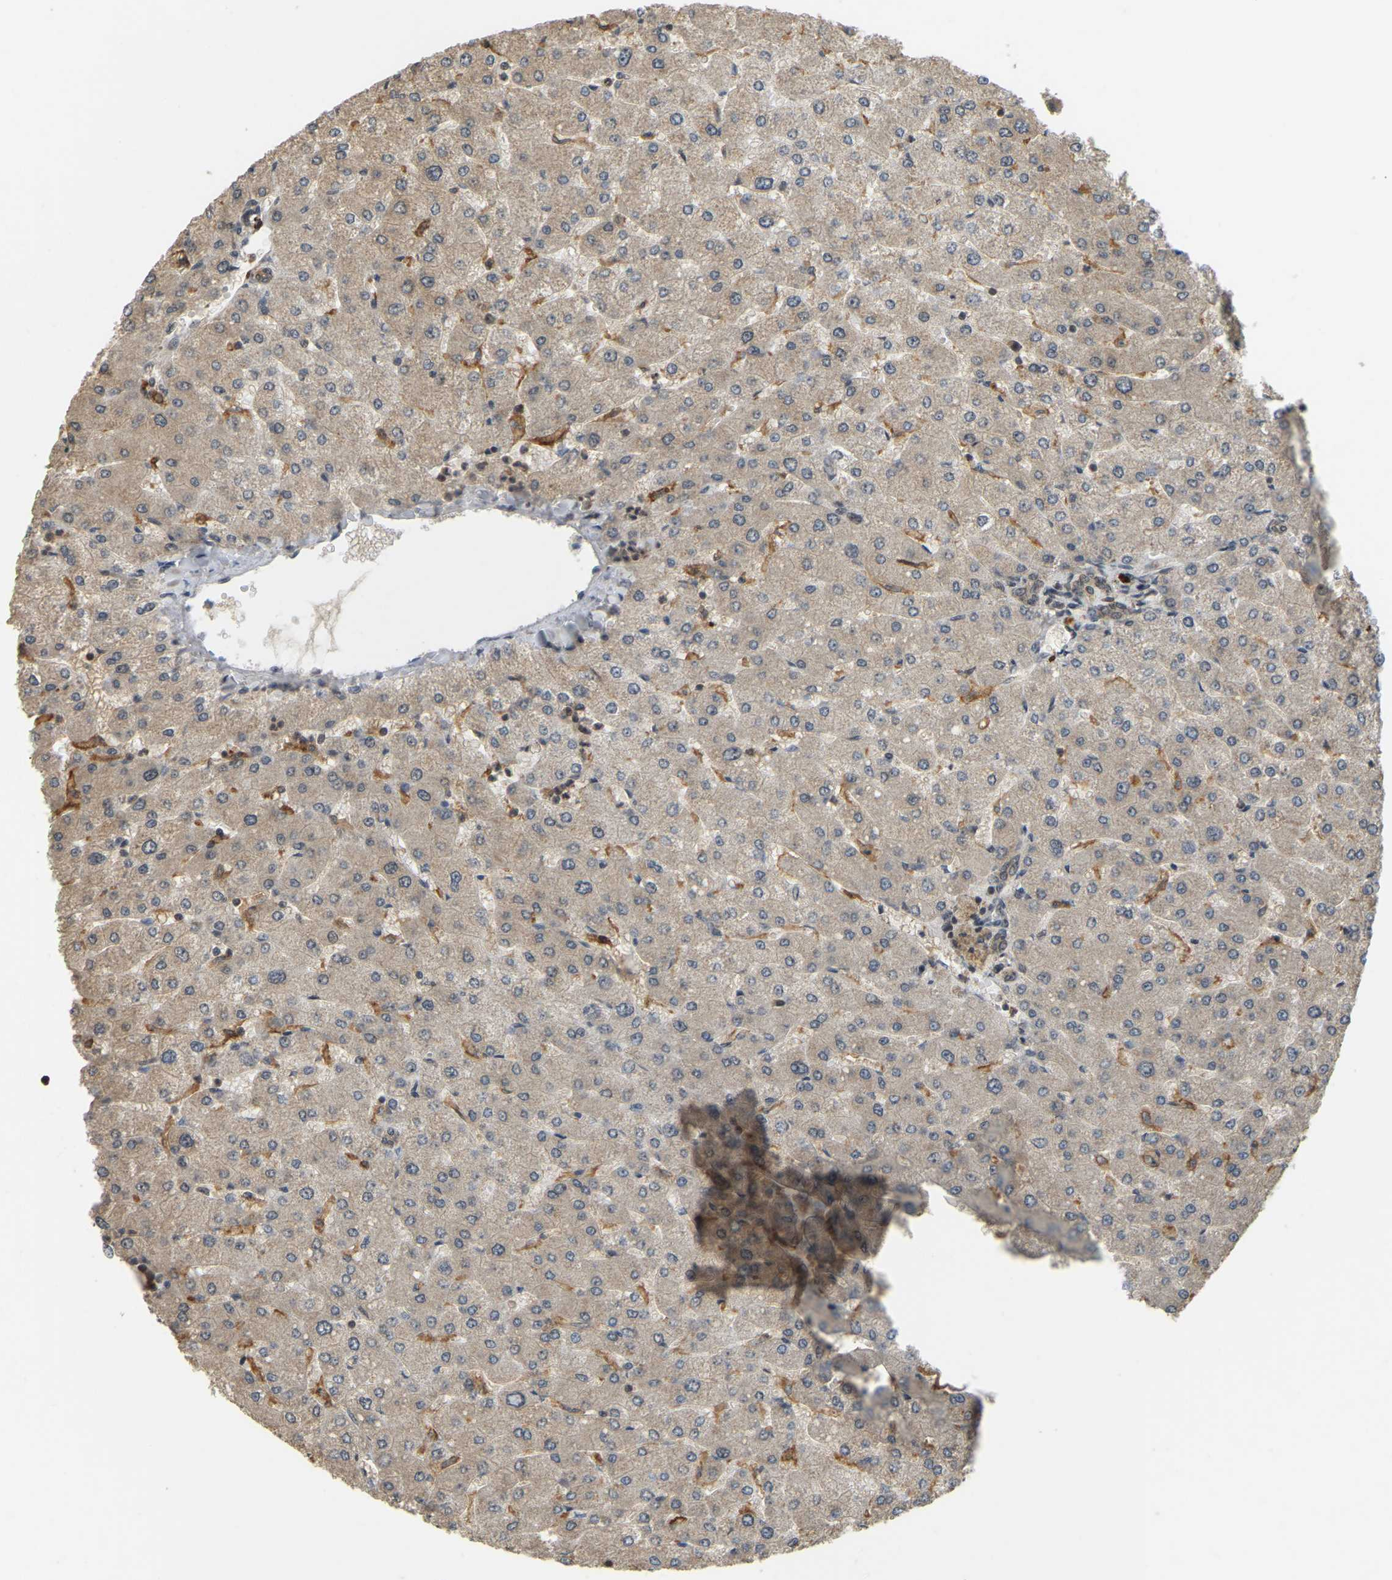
{"staining": {"intensity": "weak", "quantity": ">75%", "location": "cytoplasmic/membranous"}, "tissue": "liver", "cell_type": "Cholangiocytes", "image_type": "normal", "snomed": [{"axis": "morphology", "description": "Normal tissue, NOS"}, {"axis": "topography", "description": "Liver"}], "caption": "Liver stained with DAB immunohistochemistry (IHC) reveals low levels of weak cytoplasmic/membranous staining in about >75% of cholangiocytes. (DAB IHC with brightfield microscopy, high magnification).", "gene": "BRF2", "patient": {"sex": "male", "age": 55}}